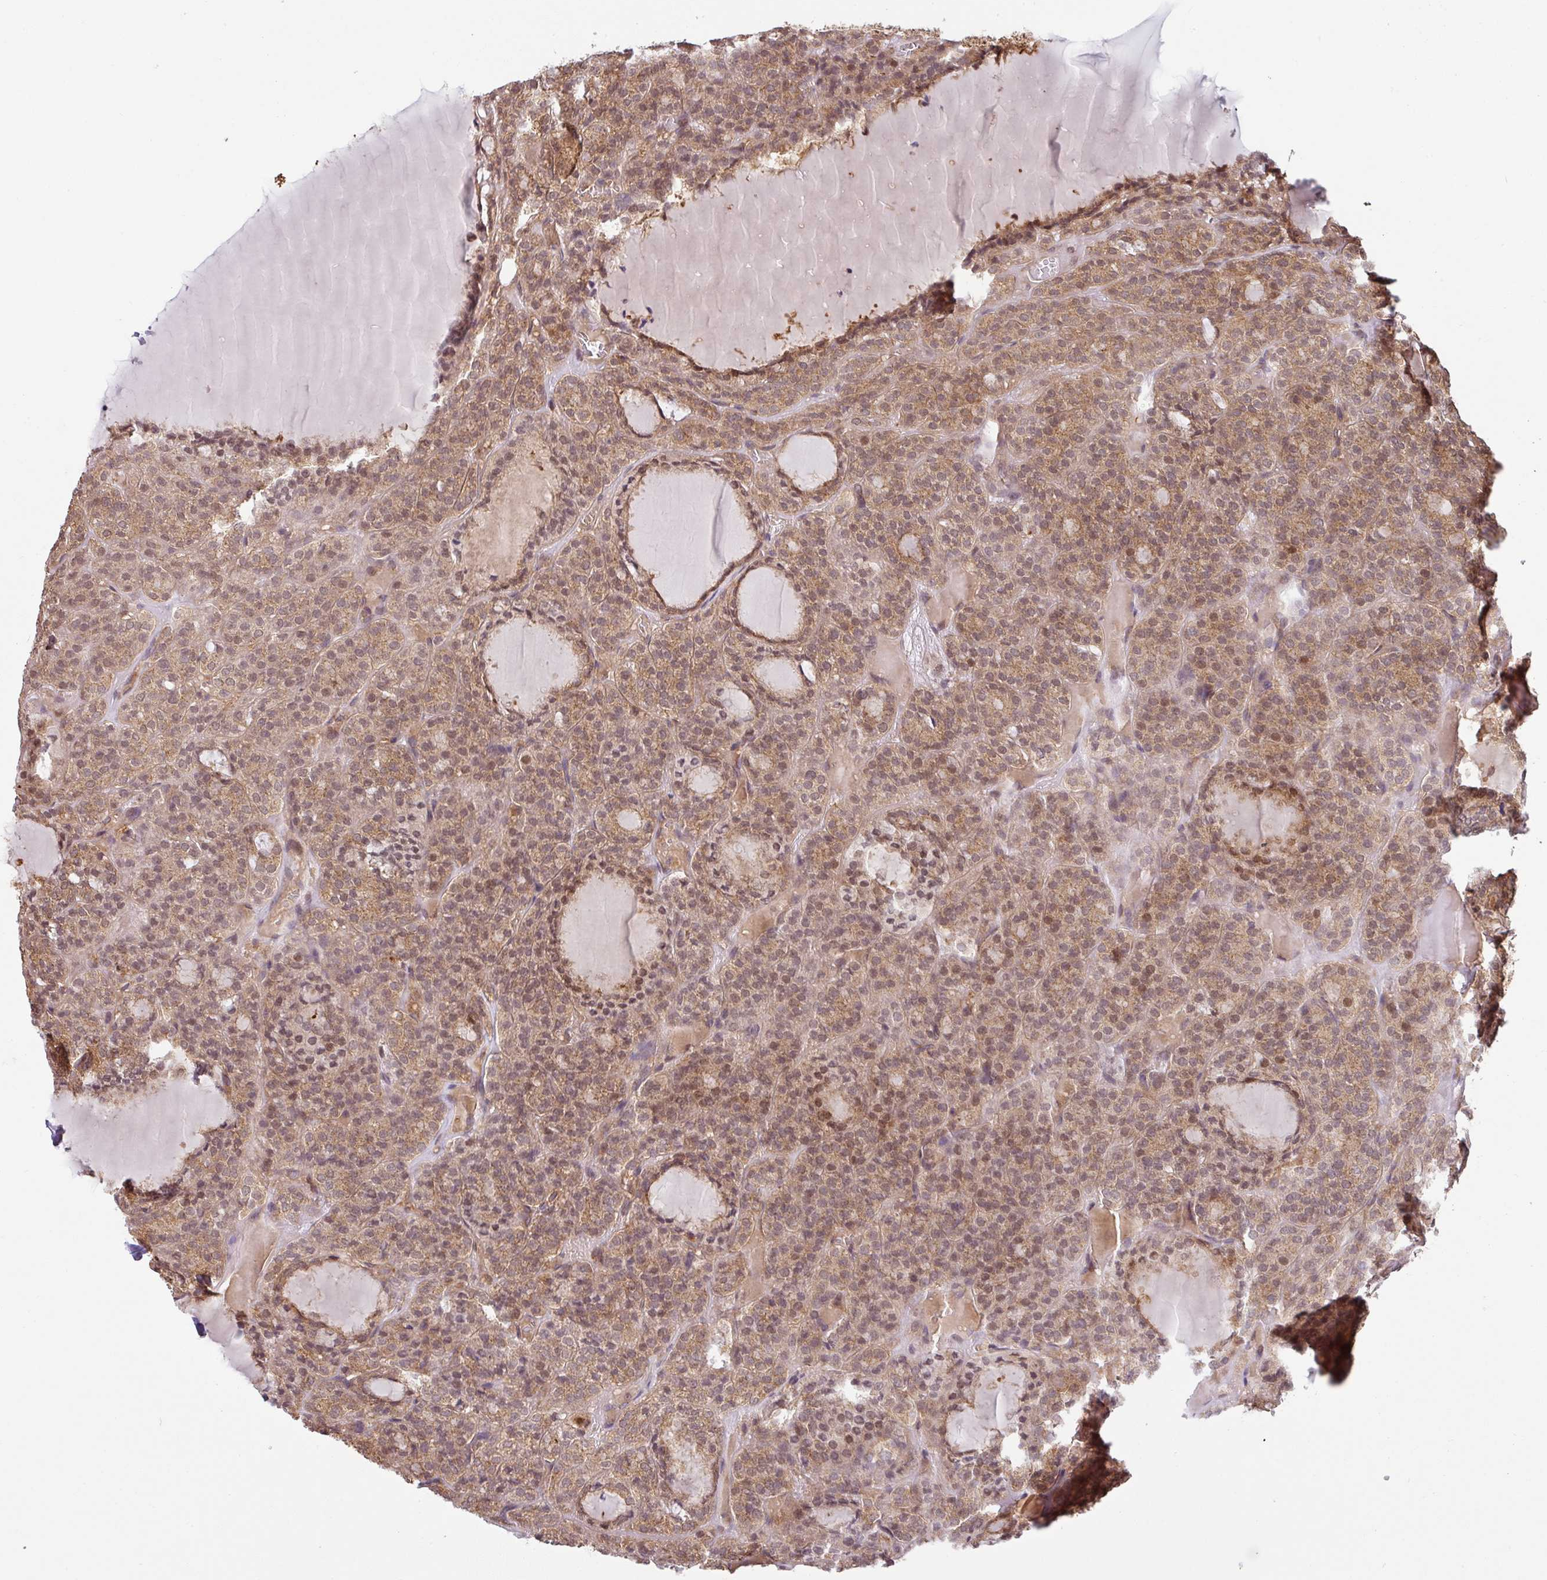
{"staining": {"intensity": "moderate", "quantity": ">75%", "location": "cytoplasmic/membranous,nuclear"}, "tissue": "thyroid cancer", "cell_type": "Tumor cells", "image_type": "cancer", "snomed": [{"axis": "morphology", "description": "Follicular adenoma carcinoma, NOS"}, {"axis": "topography", "description": "Thyroid gland"}], "caption": "Human thyroid cancer stained with a brown dye shows moderate cytoplasmic/membranous and nuclear positive staining in about >75% of tumor cells.", "gene": "SHB", "patient": {"sex": "female", "age": 63}}